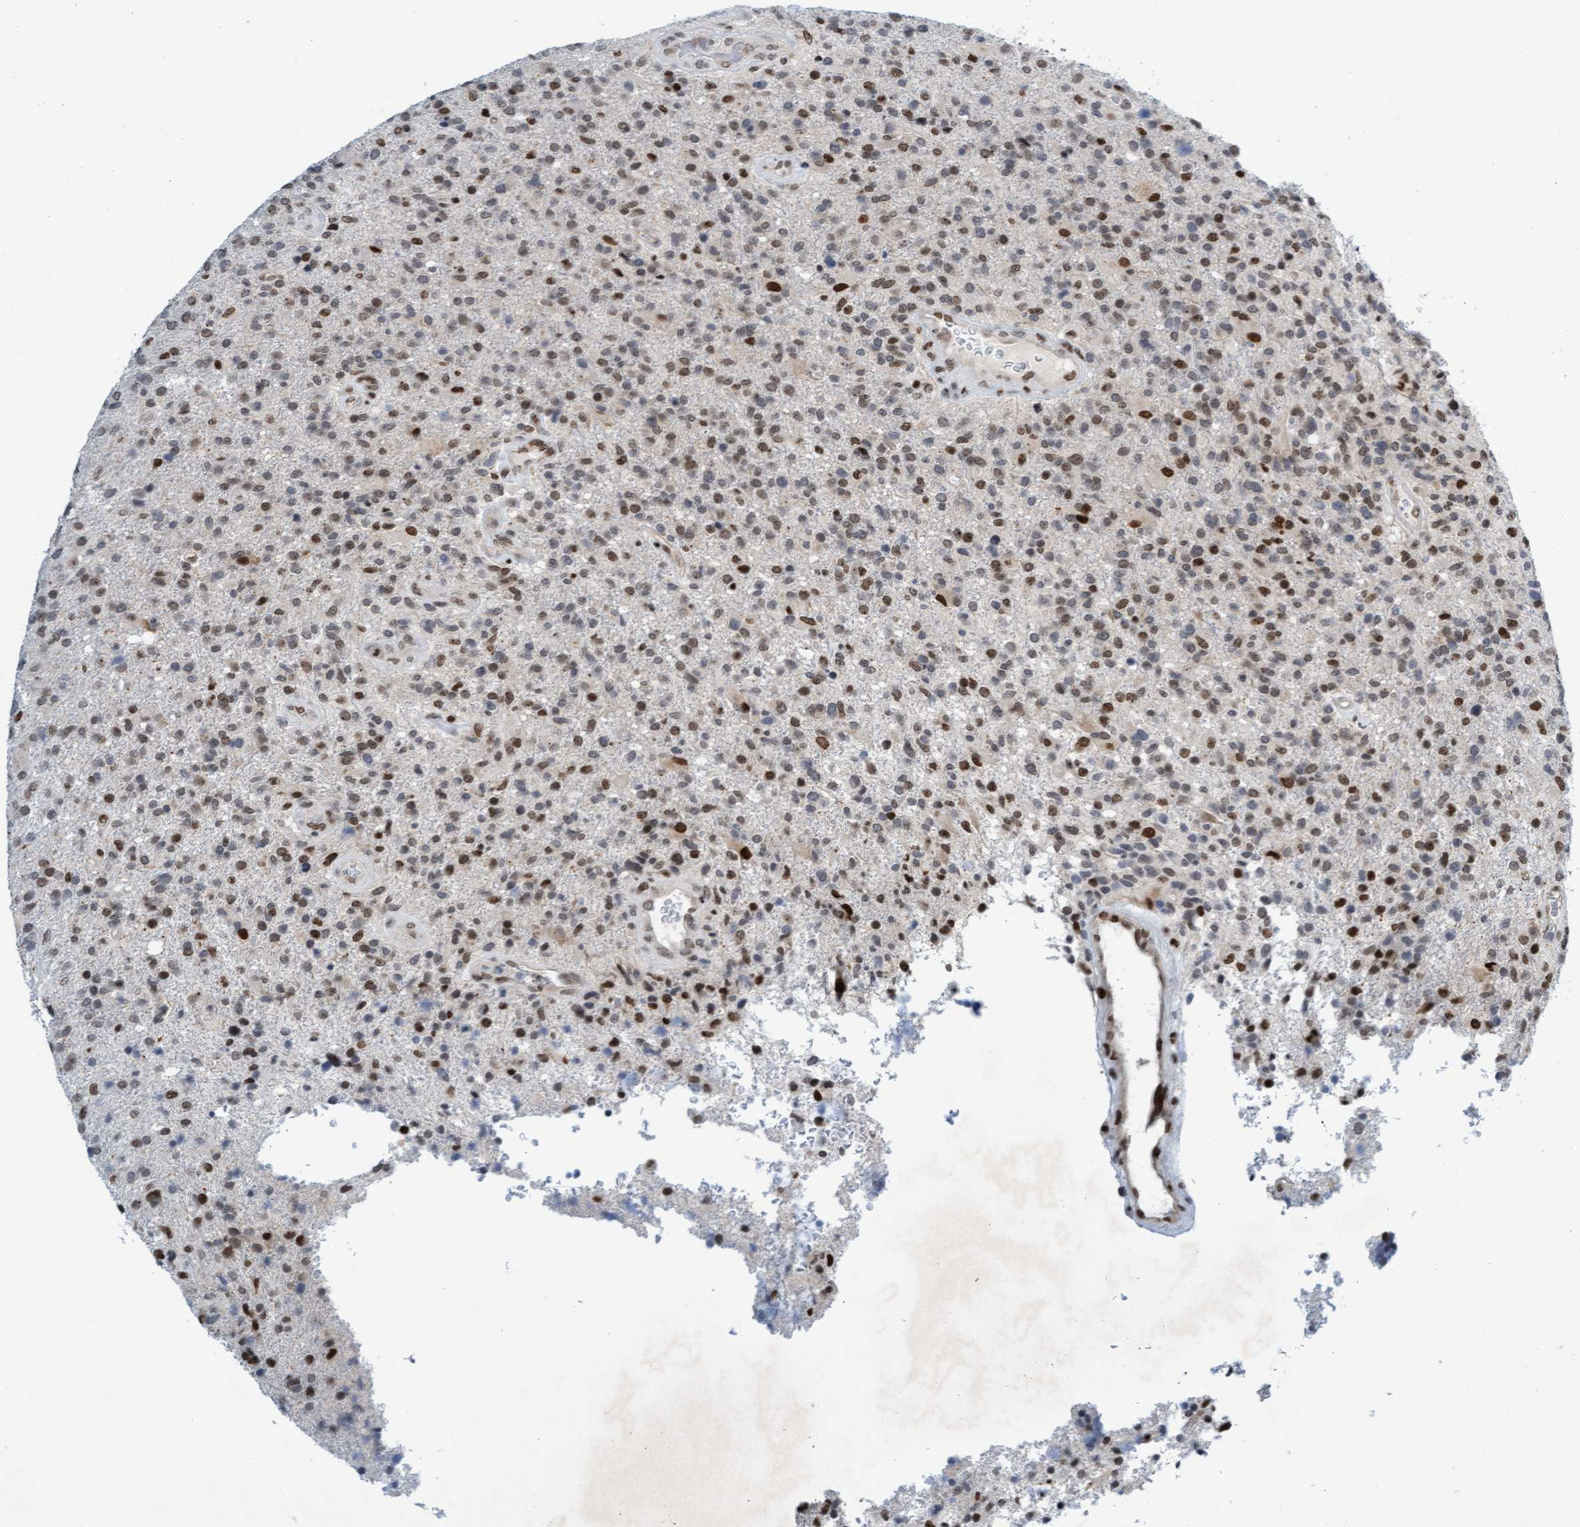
{"staining": {"intensity": "moderate", "quantity": "25%-75%", "location": "nuclear"}, "tissue": "glioma", "cell_type": "Tumor cells", "image_type": "cancer", "snomed": [{"axis": "morphology", "description": "Glioma, malignant, High grade"}, {"axis": "topography", "description": "Brain"}], "caption": "Glioma stained with IHC demonstrates moderate nuclear positivity in approximately 25%-75% of tumor cells.", "gene": "GLRX2", "patient": {"sex": "male", "age": 72}}